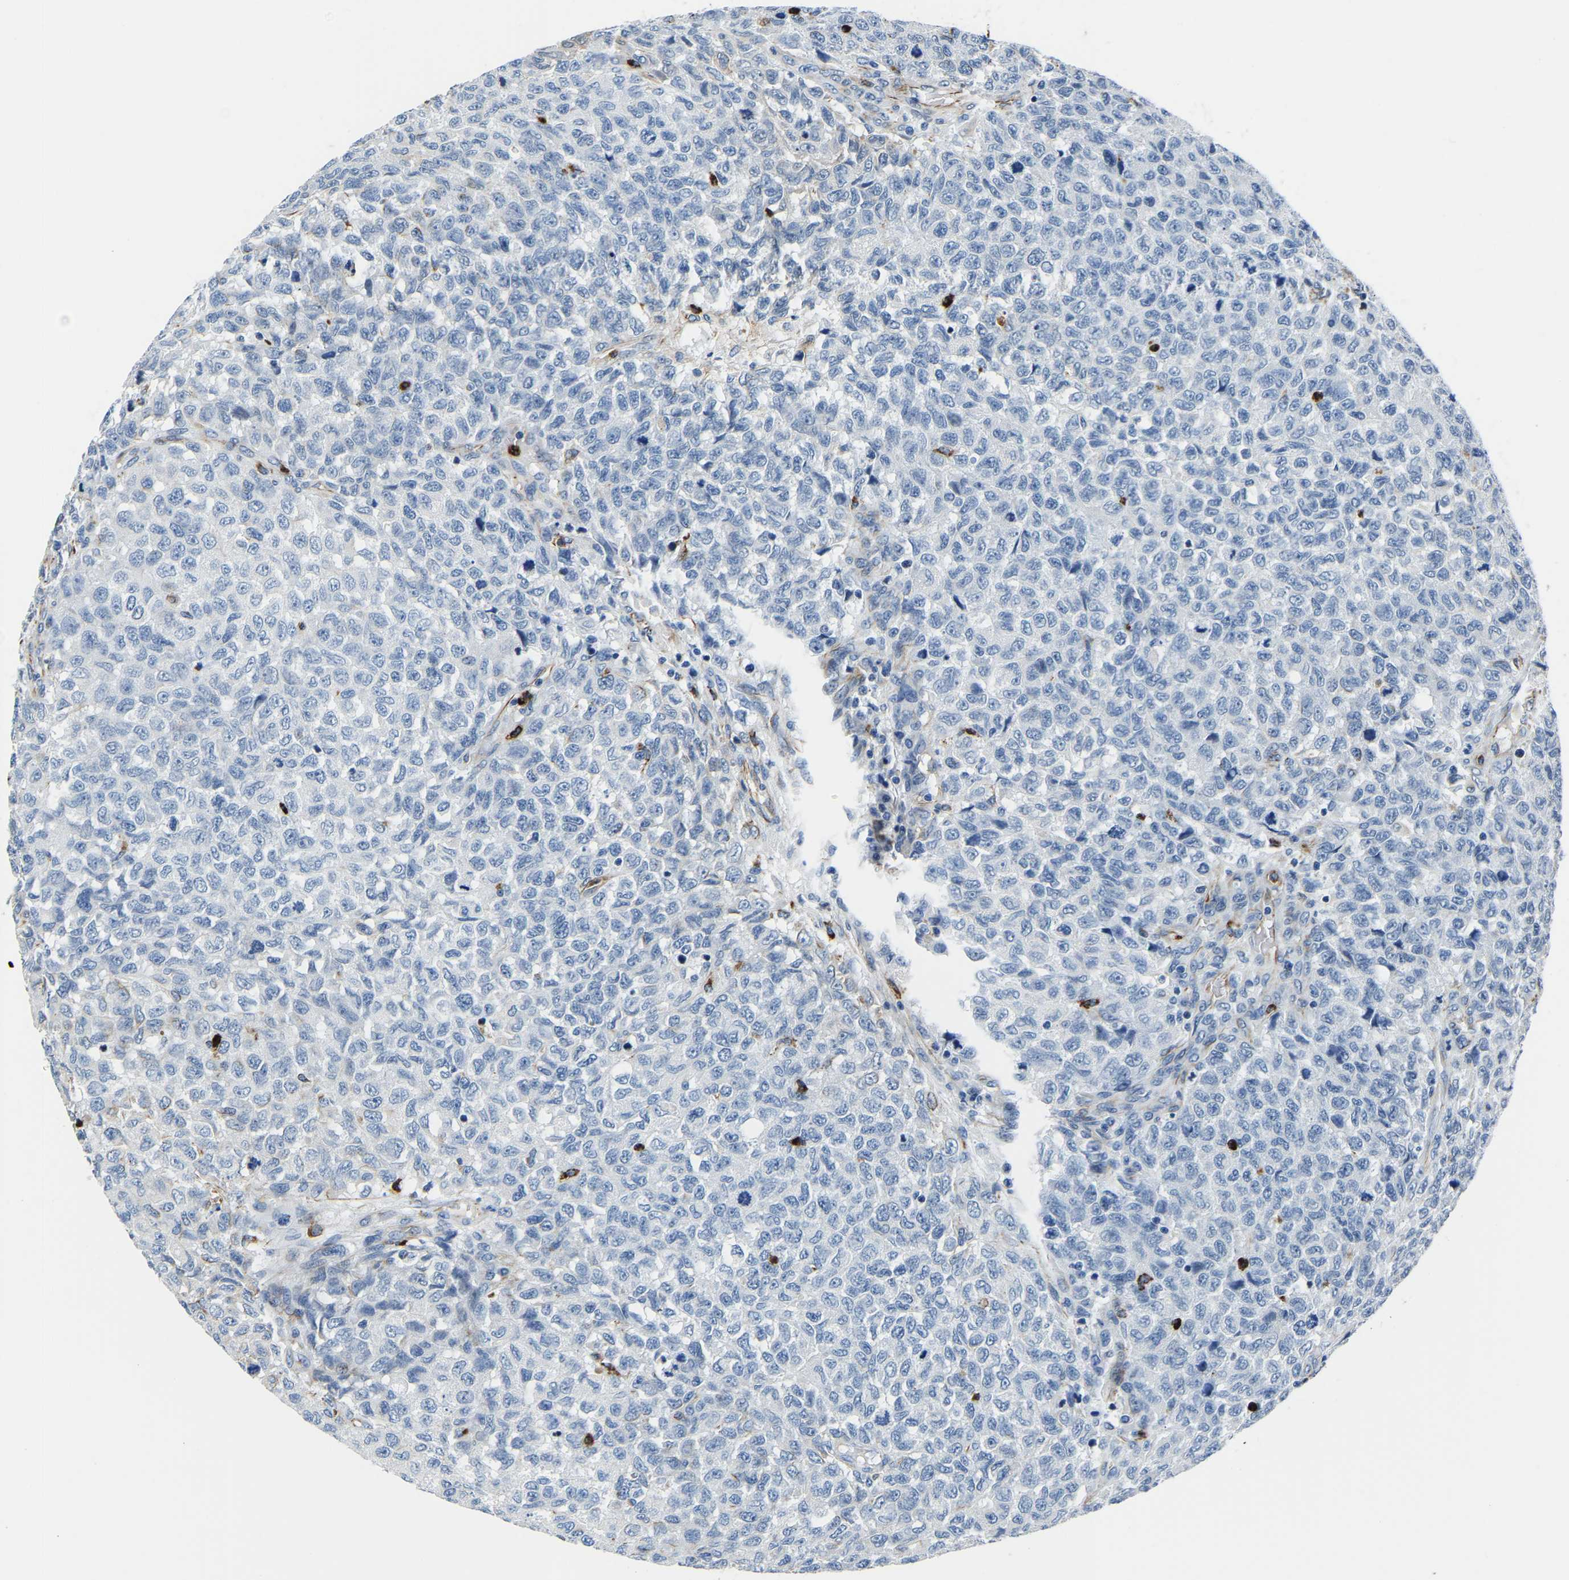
{"staining": {"intensity": "negative", "quantity": "none", "location": "none"}, "tissue": "testis cancer", "cell_type": "Tumor cells", "image_type": "cancer", "snomed": [{"axis": "morphology", "description": "Seminoma, NOS"}, {"axis": "topography", "description": "Testis"}], "caption": "The histopathology image reveals no staining of tumor cells in testis cancer. Brightfield microscopy of IHC stained with DAB (3,3'-diaminobenzidine) (brown) and hematoxylin (blue), captured at high magnification.", "gene": "MS4A3", "patient": {"sex": "male", "age": 59}}